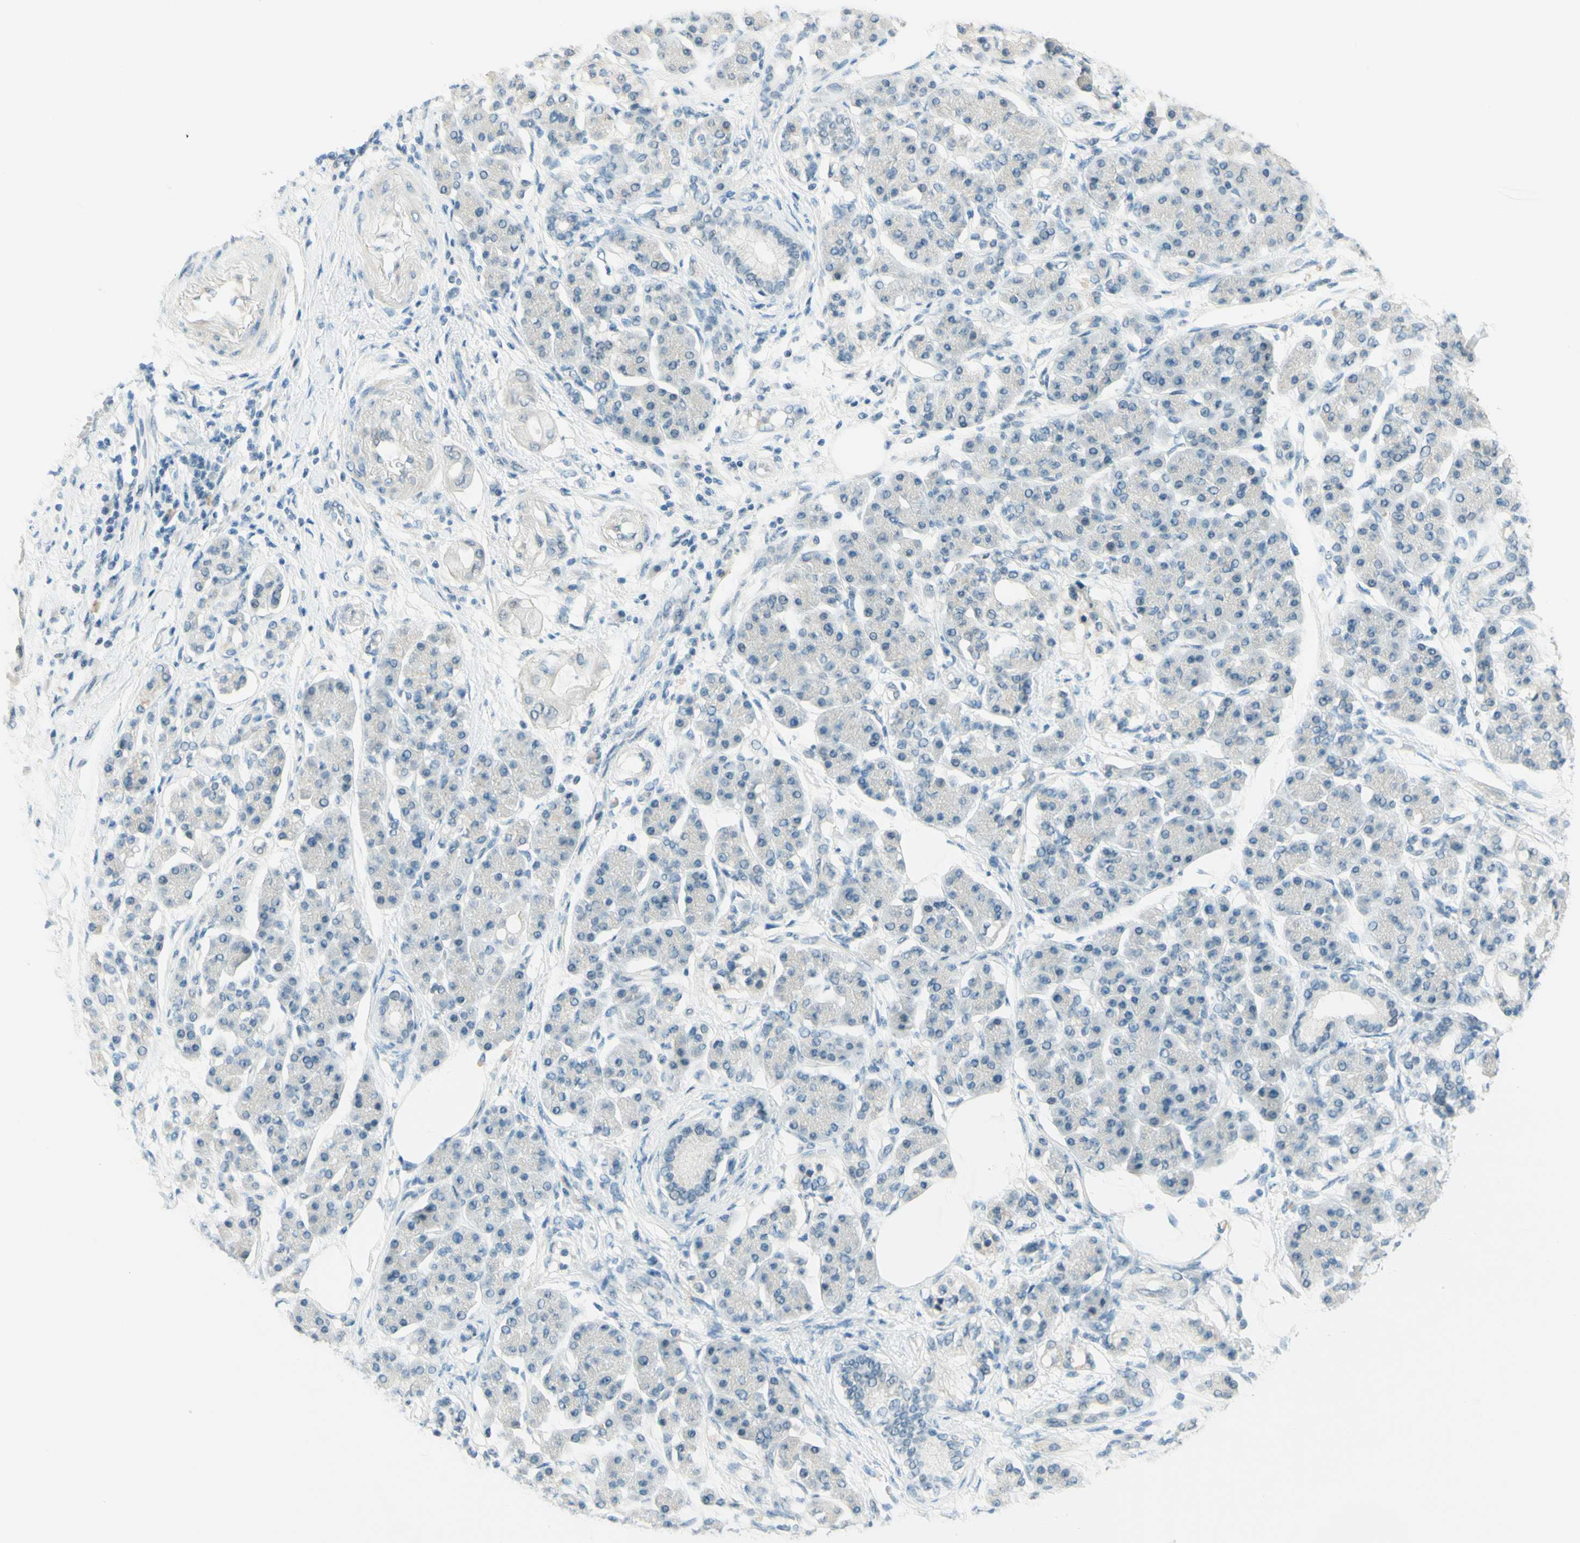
{"staining": {"intensity": "negative", "quantity": "none", "location": "none"}, "tissue": "pancreatic cancer", "cell_type": "Tumor cells", "image_type": "cancer", "snomed": [{"axis": "morphology", "description": "Adenocarcinoma, NOS"}, {"axis": "morphology", "description": "Adenocarcinoma, metastatic, NOS"}, {"axis": "topography", "description": "Lymph node"}, {"axis": "topography", "description": "Pancreas"}, {"axis": "topography", "description": "Duodenum"}], "caption": "Histopathology image shows no protein expression in tumor cells of metastatic adenocarcinoma (pancreatic) tissue.", "gene": "JPH1", "patient": {"sex": "female", "age": 64}}